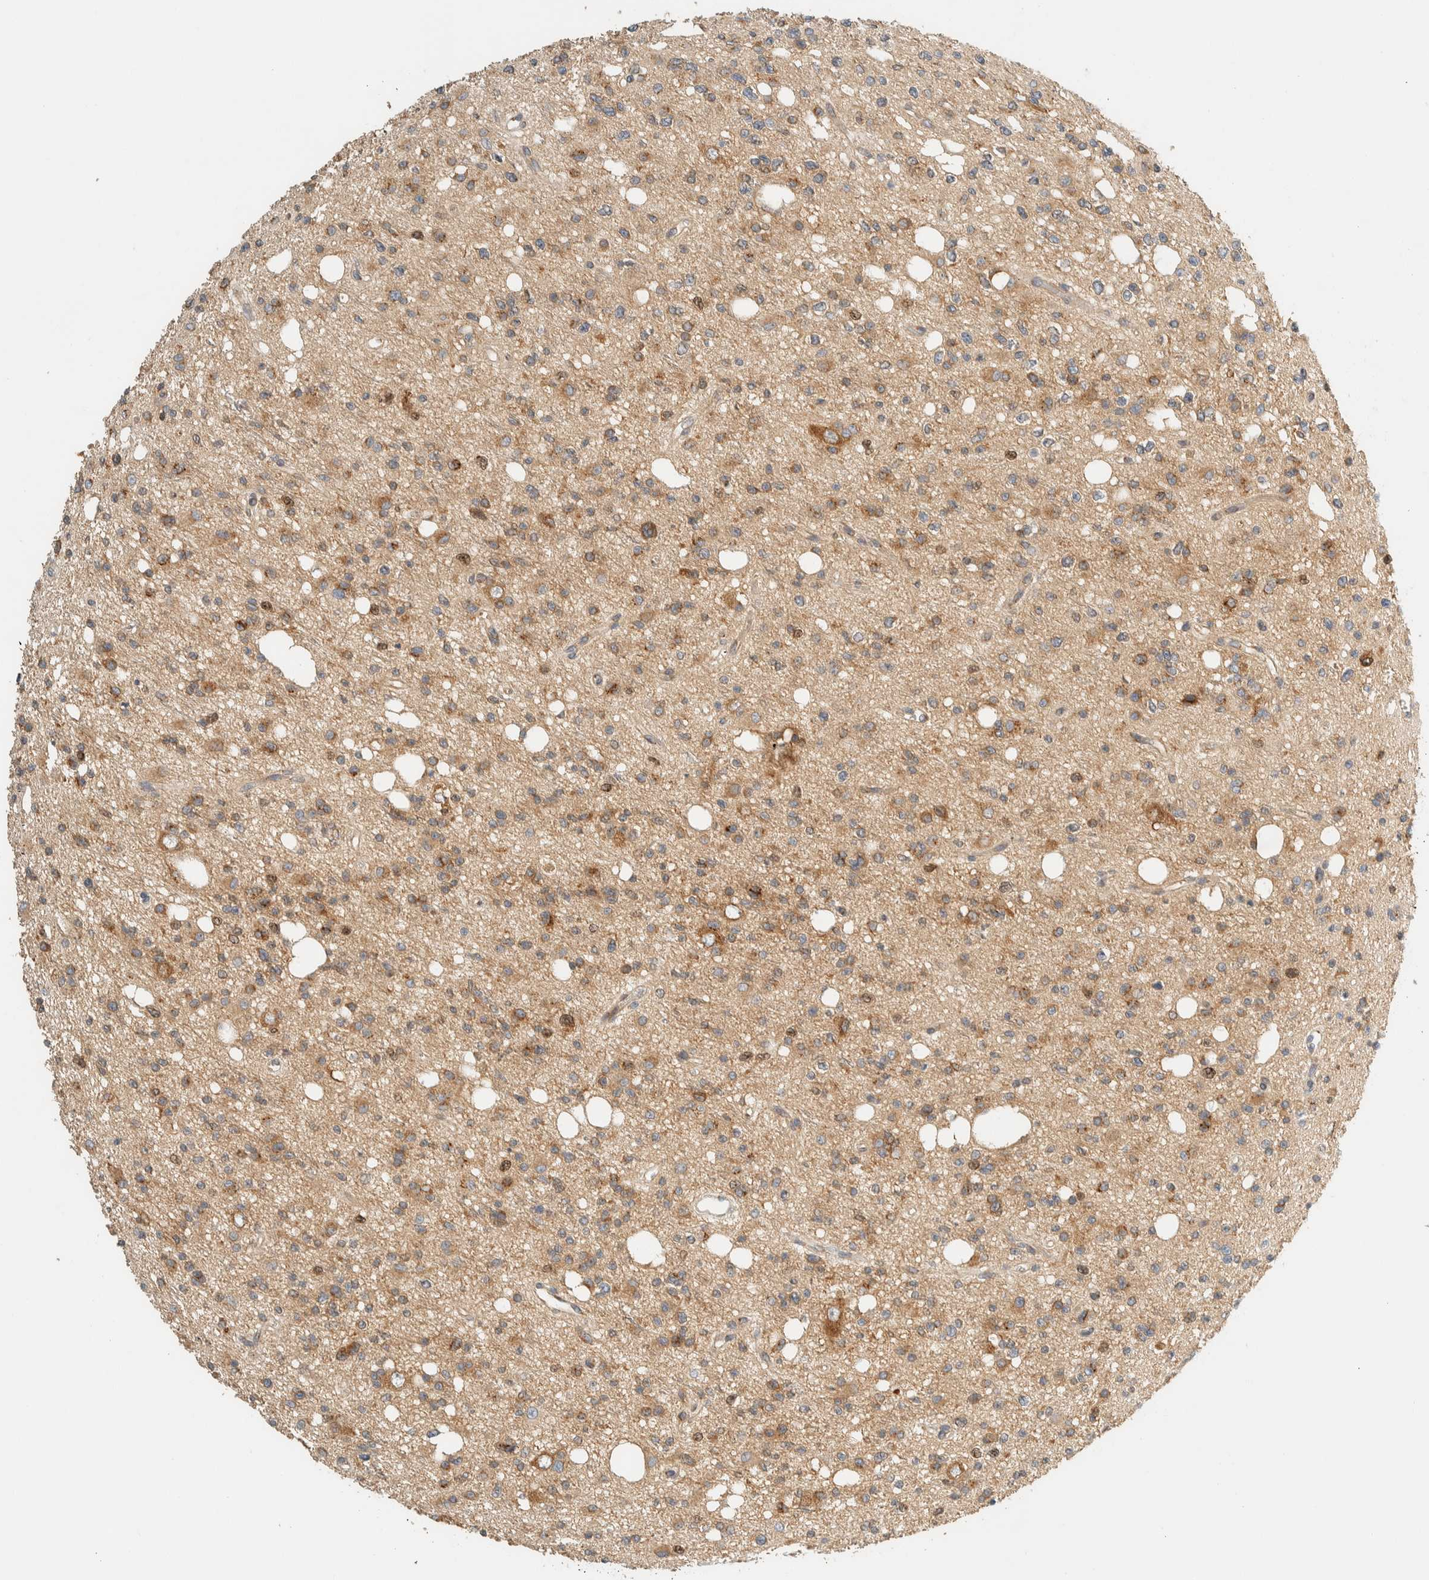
{"staining": {"intensity": "moderate", "quantity": "25%-75%", "location": "cytoplasmic/membranous"}, "tissue": "glioma", "cell_type": "Tumor cells", "image_type": "cancer", "snomed": [{"axis": "morphology", "description": "Glioma, malignant, High grade"}, {"axis": "topography", "description": "Brain"}], "caption": "IHC of human glioma demonstrates medium levels of moderate cytoplasmic/membranous expression in about 25%-75% of tumor cells.", "gene": "ARFGEF1", "patient": {"sex": "female", "age": 62}}